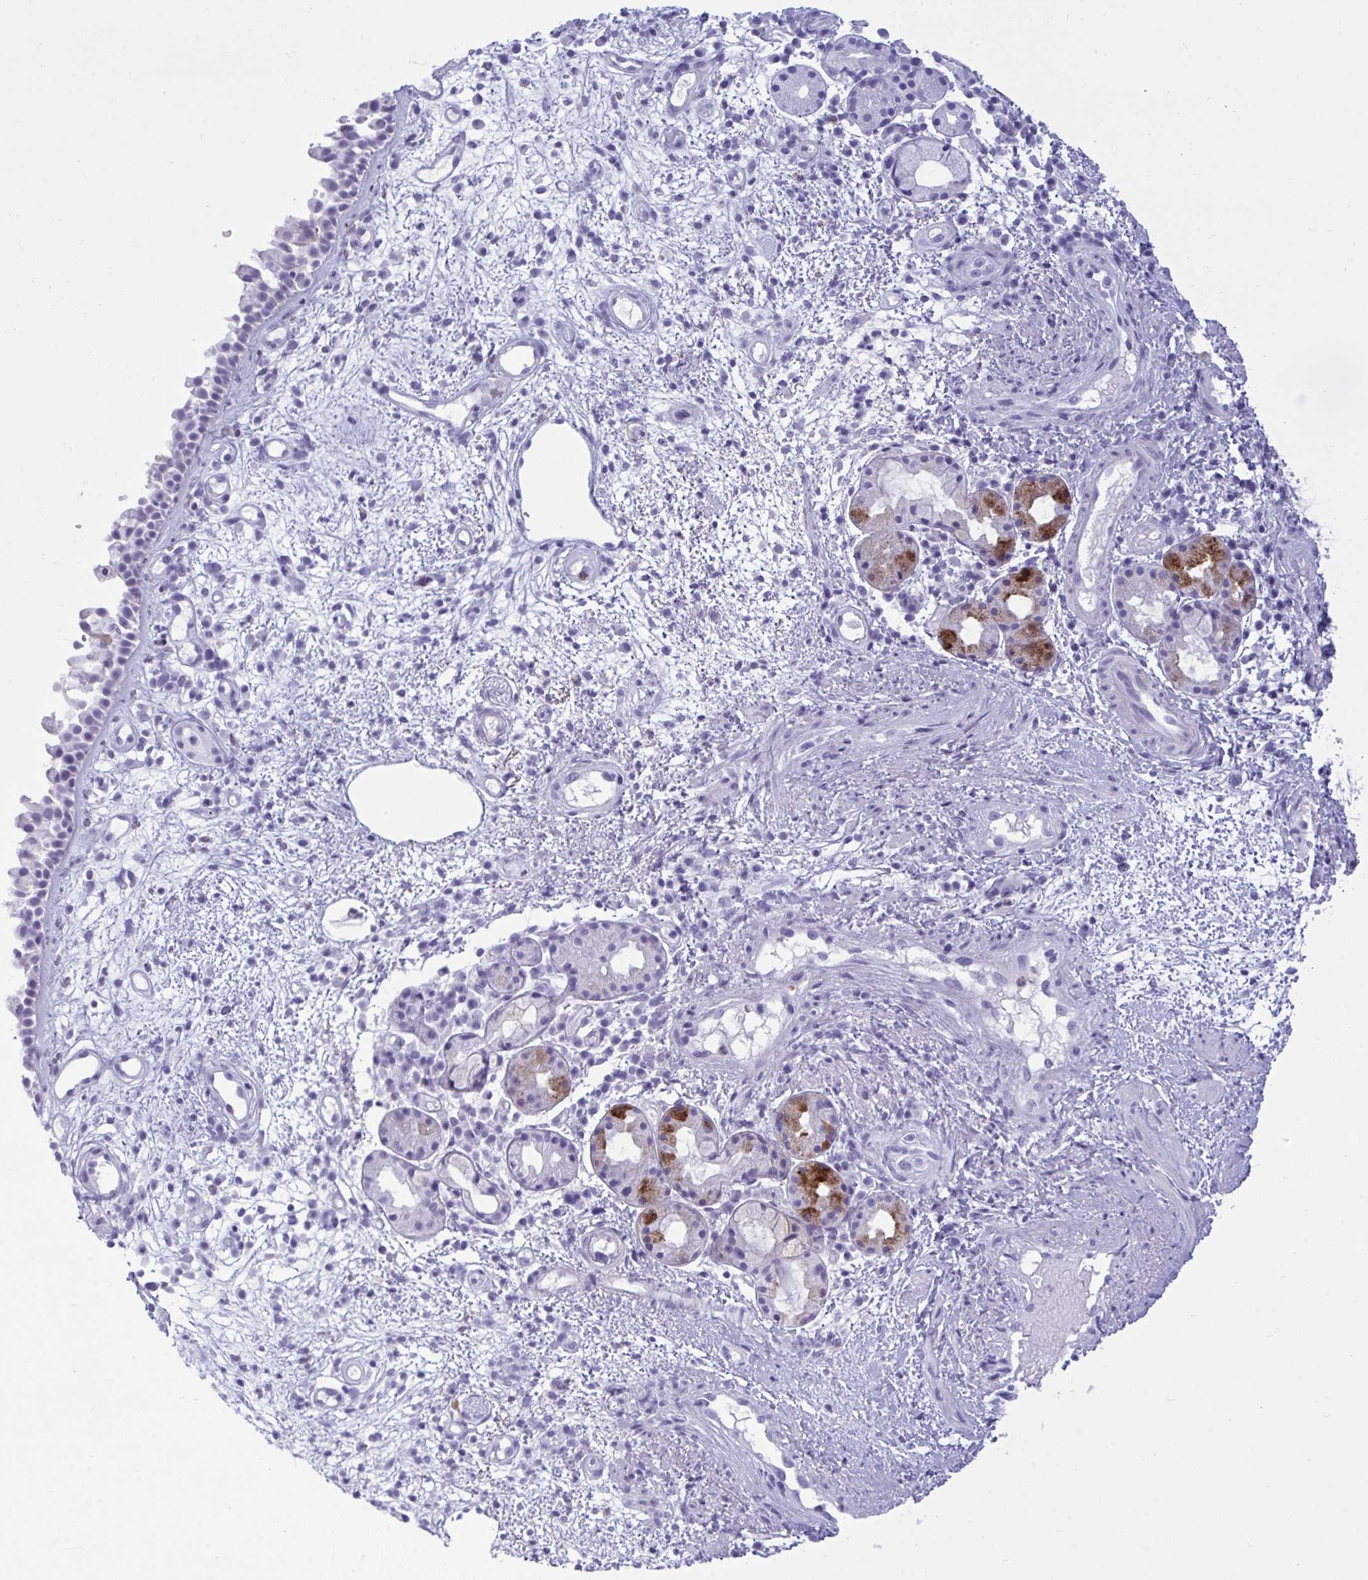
{"staining": {"intensity": "negative", "quantity": "none", "location": "none"}, "tissue": "nasopharynx", "cell_type": "Respiratory epithelial cells", "image_type": "normal", "snomed": [{"axis": "morphology", "description": "Normal tissue, NOS"}, {"axis": "morphology", "description": "Inflammation, NOS"}, {"axis": "topography", "description": "Nasopharynx"}], "caption": "Immunohistochemistry (IHC) of benign nasopharynx demonstrates no positivity in respiratory epithelial cells. (DAB immunohistochemistry, high magnification).", "gene": "ARHGAP42", "patient": {"sex": "male", "age": 54}}